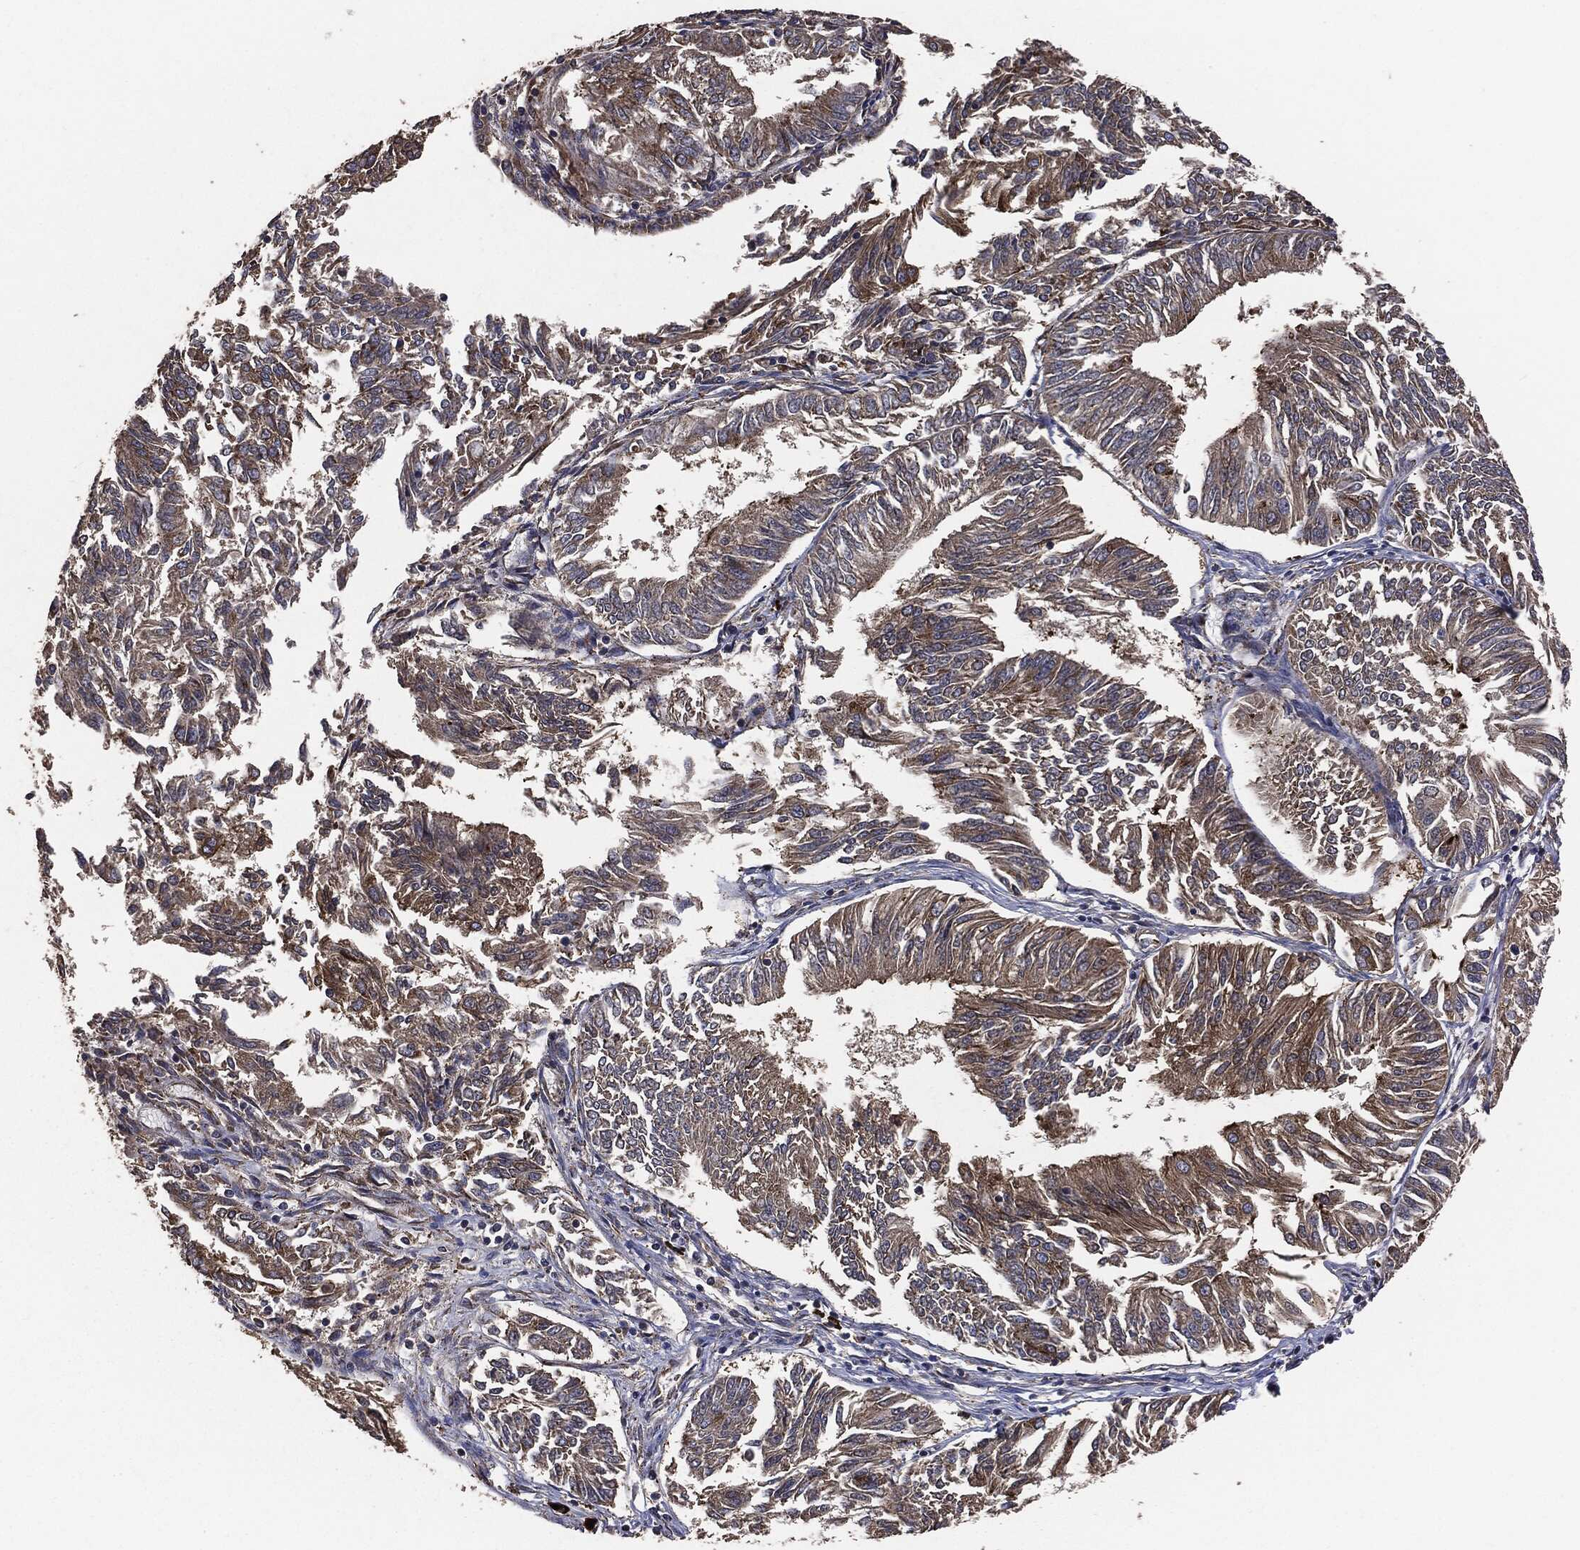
{"staining": {"intensity": "moderate", "quantity": "25%-75%", "location": "cytoplasmic/membranous"}, "tissue": "endometrial cancer", "cell_type": "Tumor cells", "image_type": "cancer", "snomed": [{"axis": "morphology", "description": "Adenocarcinoma, NOS"}, {"axis": "topography", "description": "Endometrium"}], "caption": "Immunohistochemistry (DAB) staining of human endometrial adenocarcinoma shows moderate cytoplasmic/membranous protein positivity in approximately 25%-75% of tumor cells. (DAB (3,3'-diaminobenzidine) IHC, brown staining for protein, blue staining for nuclei).", "gene": "STK3", "patient": {"sex": "female", "age": 58}}